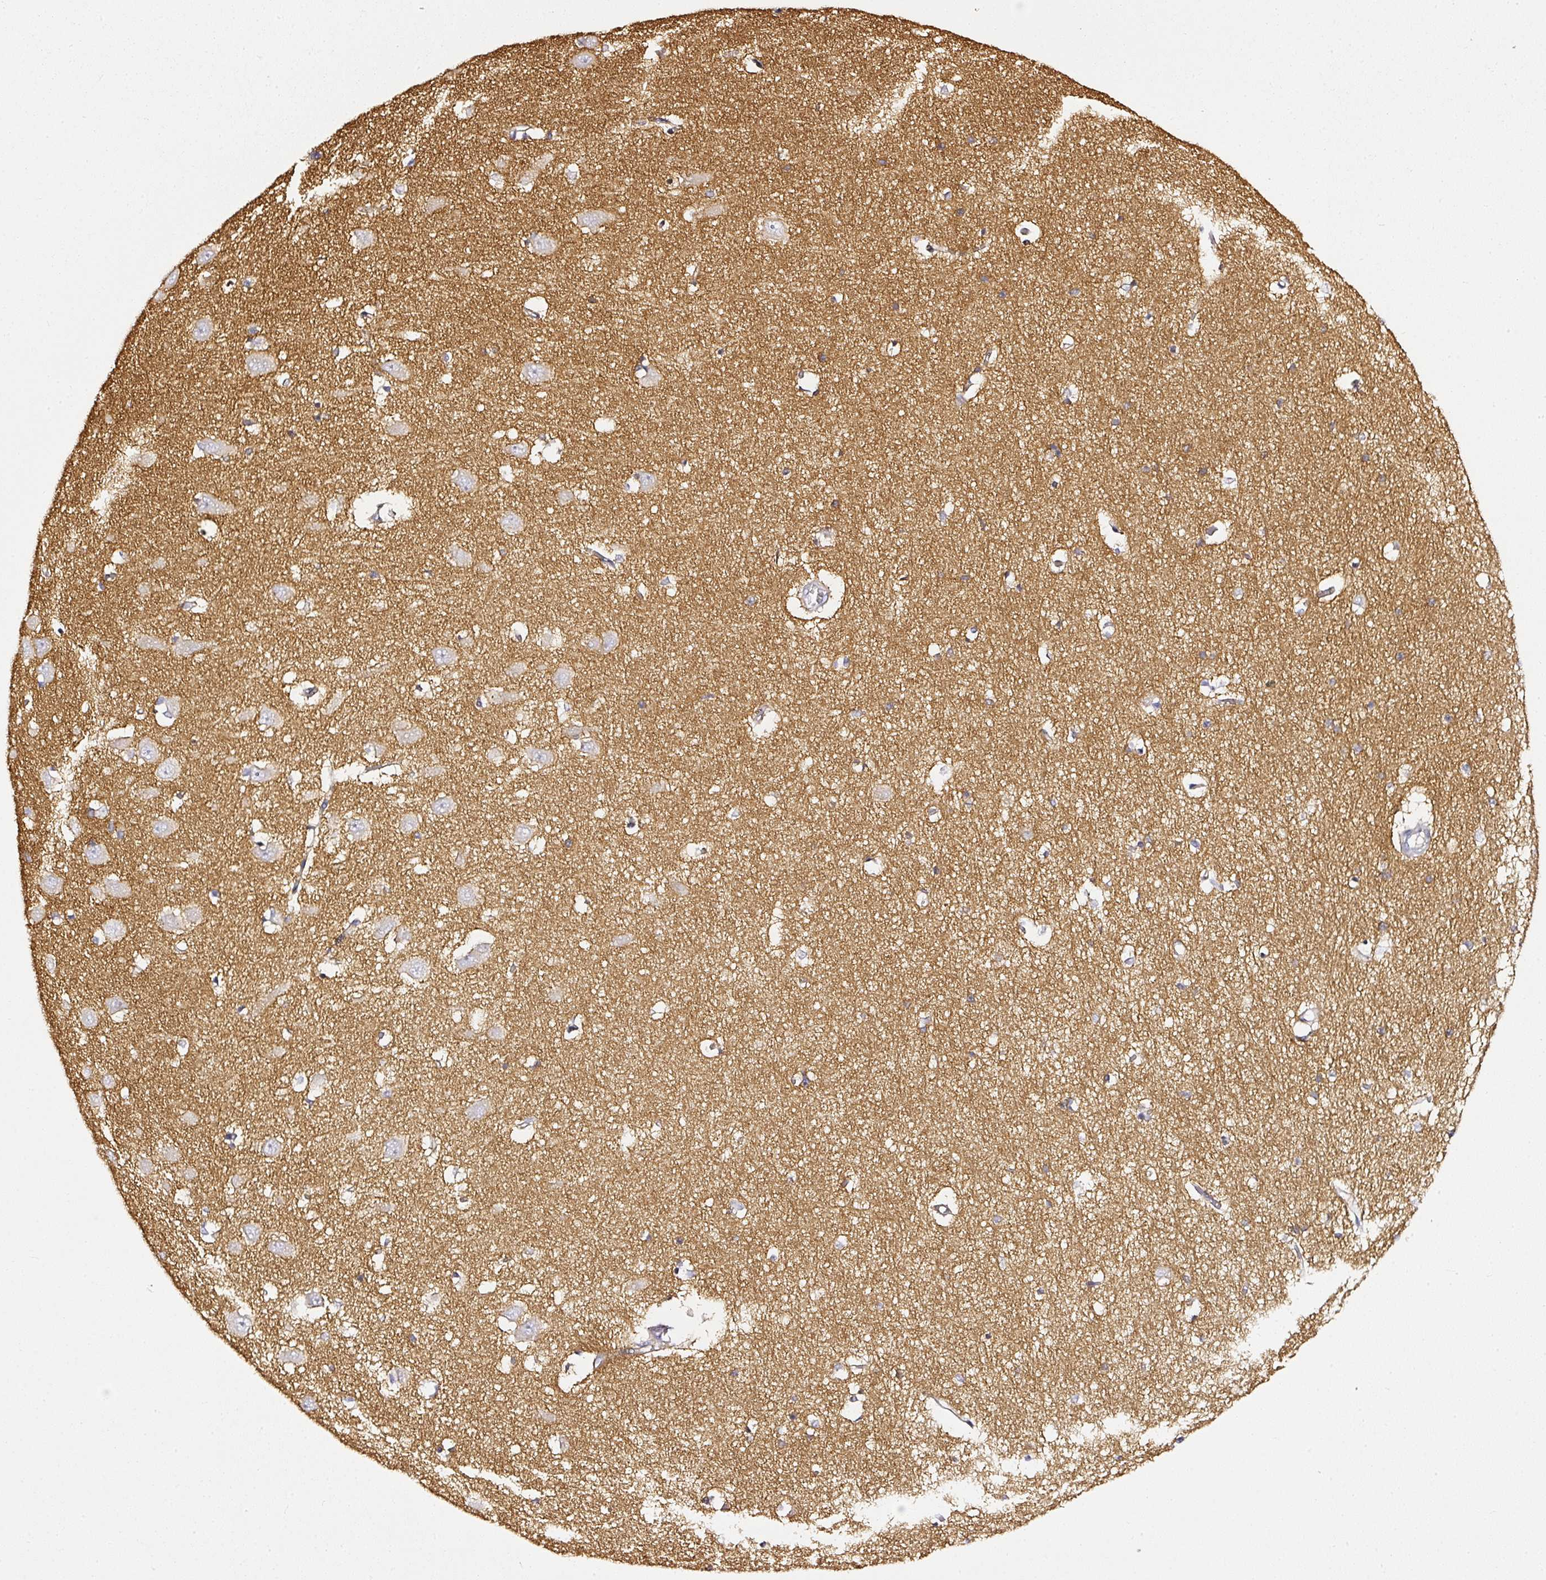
{"staining": {"intensity": "negative", "quantity": "none", "location": "none"}, "tissue": "hippocampus", "cell_type": "Glial cells", "image_type": "normal", "snomed": [{"axis": "morphology", "description": "Normal tissue, NOS"}, {"axis": "topography", "description": "Hippocampus"}], "caption": "IHC image of unremarkable hippocampus stained for a protein (brown), which displays no staining in glial cells. (Brightfield microscopy of DAB immunohistochemistry at high magnification).", "gene": "CD47", "patient": {"sex": "male", "age": 70}}